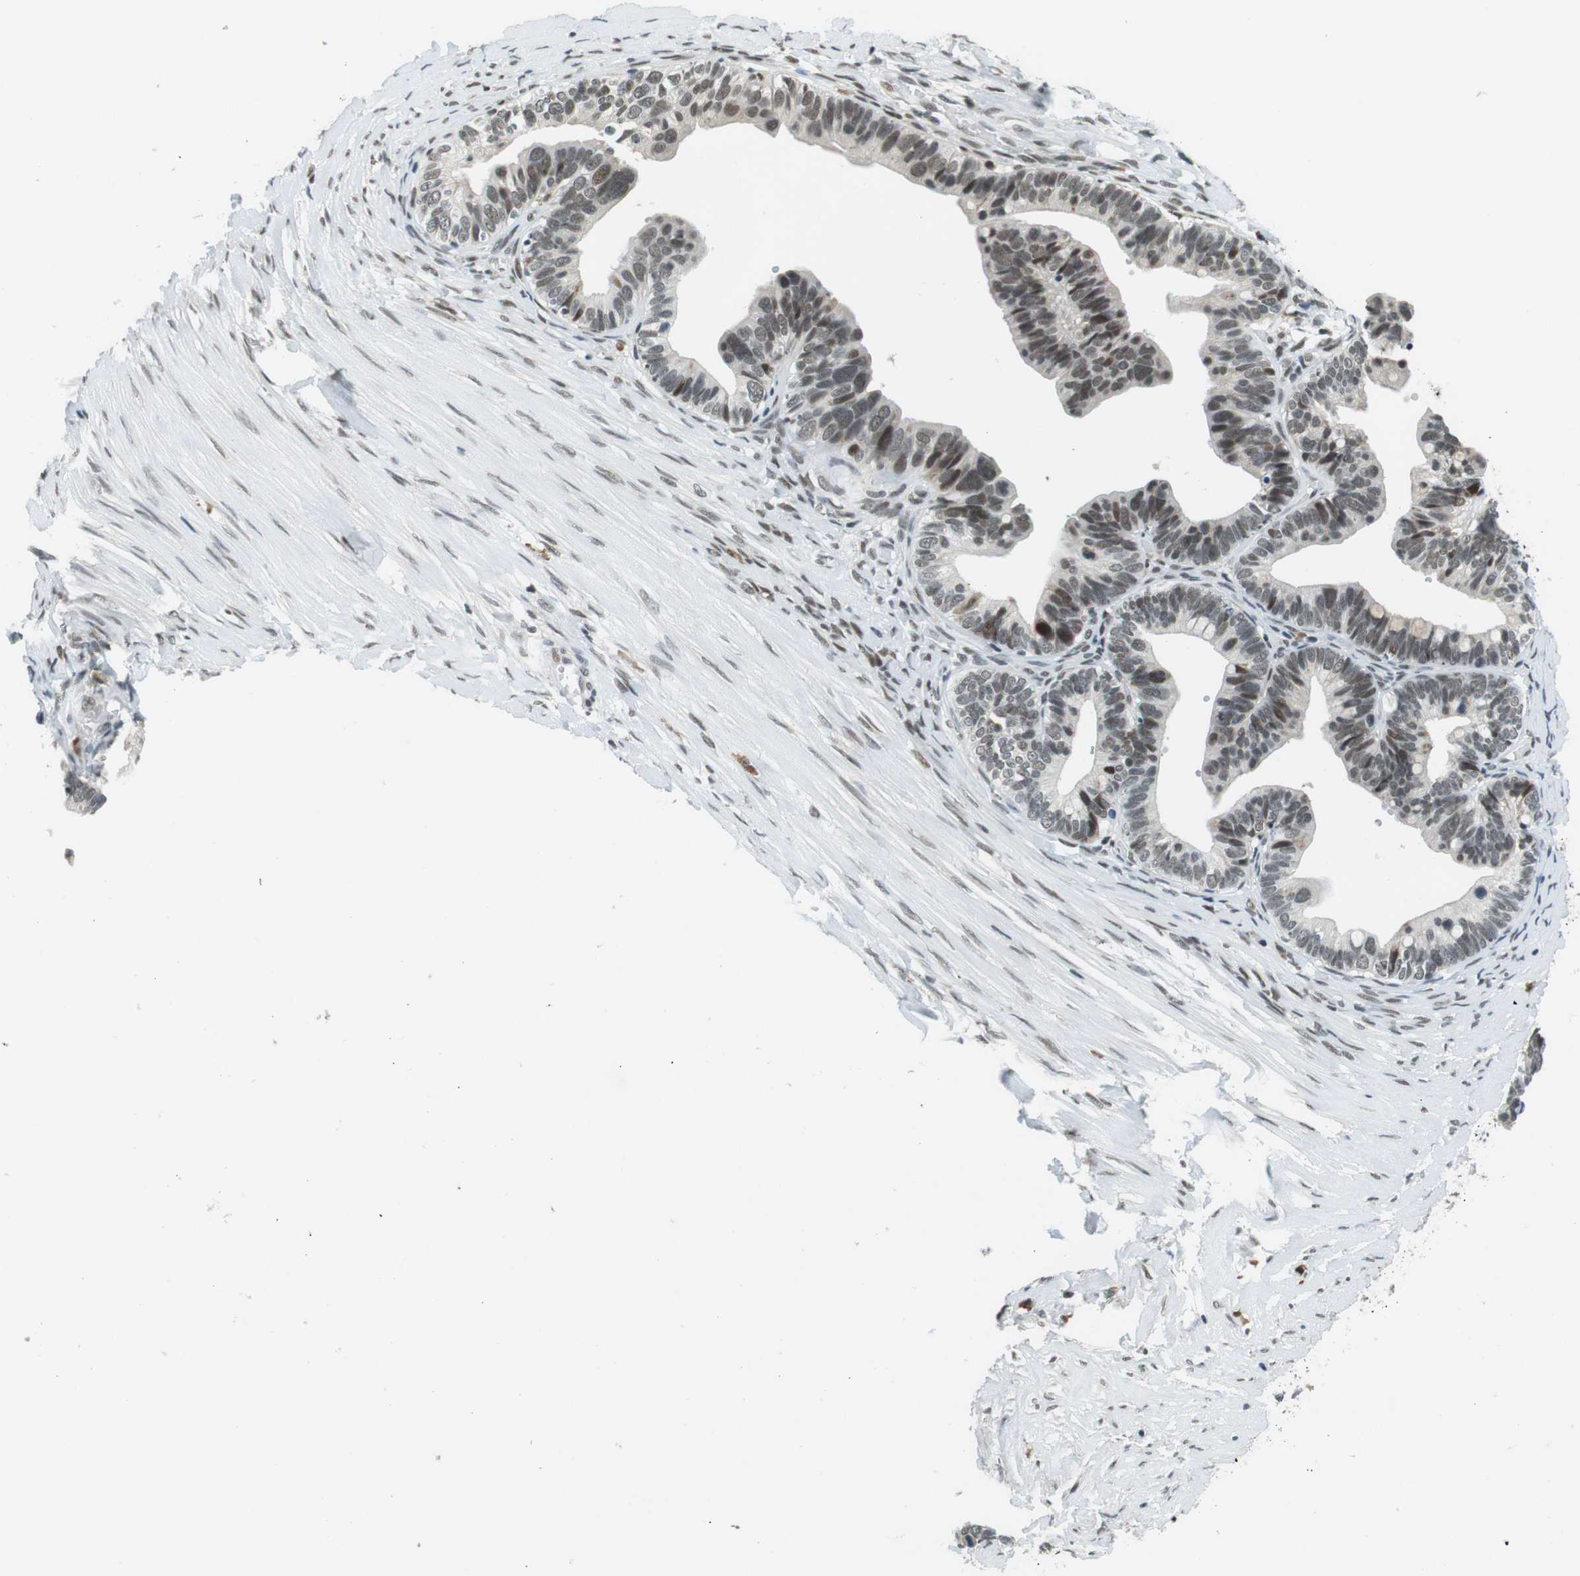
{"staining": {"intensity": "weak", "quantity": ">75%", "location": "nuclear"}, "tissue": "ovarian cancer", "cell_type": "Tumor cells", "image_type": "cancer", "snomed": [{"axis": "morphology", "description": "Cystadenocarcinoma, serous, NOS"}, {"axis": "topography", "description": "Ovary"}], "caption": "This is an image of immunohistochemistry (IHC) staining of ovarian cancer, which shows weak positivity in the nuclear of tumor cells.", "gene": "RNF38", "patient": {"sex": "female", "age": 56}}